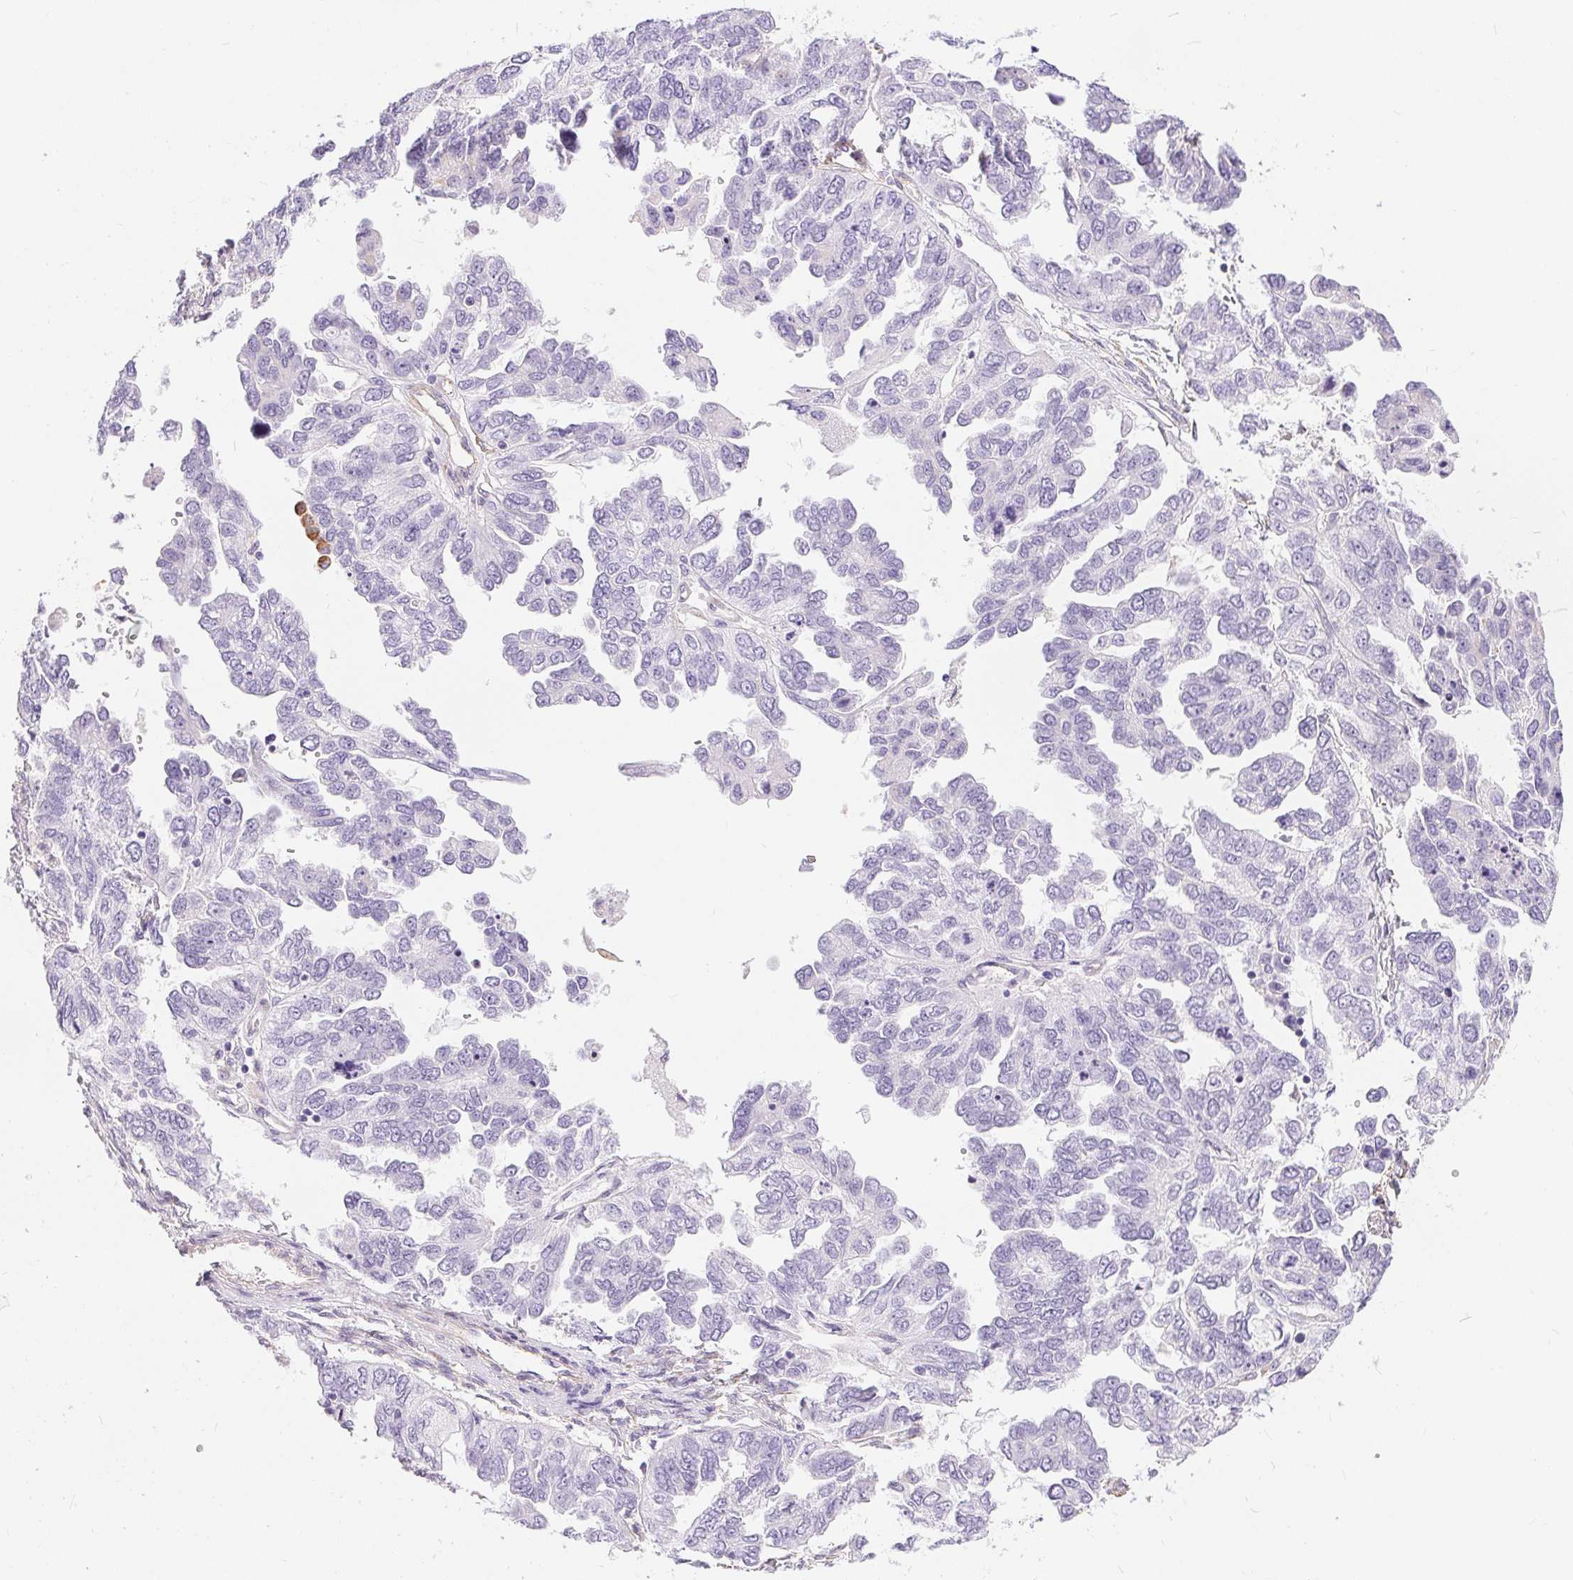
{"staining": {"intensity": "negative", "quantity": "none", "location": "none"}, "tissue": "ovarian cancer", "cell_type": "Tumor cells", "image_type": "cancer", "snomed": [{"axis": "morphology", "description": "Cystadenocarcinoma, serous, NOS"}, {"axis": "topography", "description": "Ovary"}], "caption": "Histopathology image shows no significant protein staining in tumor cells of serous cystadenocarcinoma (ovarian). (DAB (3,3'-diaminobenzidine) immunohistochemistry (IHC), high magnification).", "gene": "GFAP", "patient": {"sex": "female", "age": 53}}